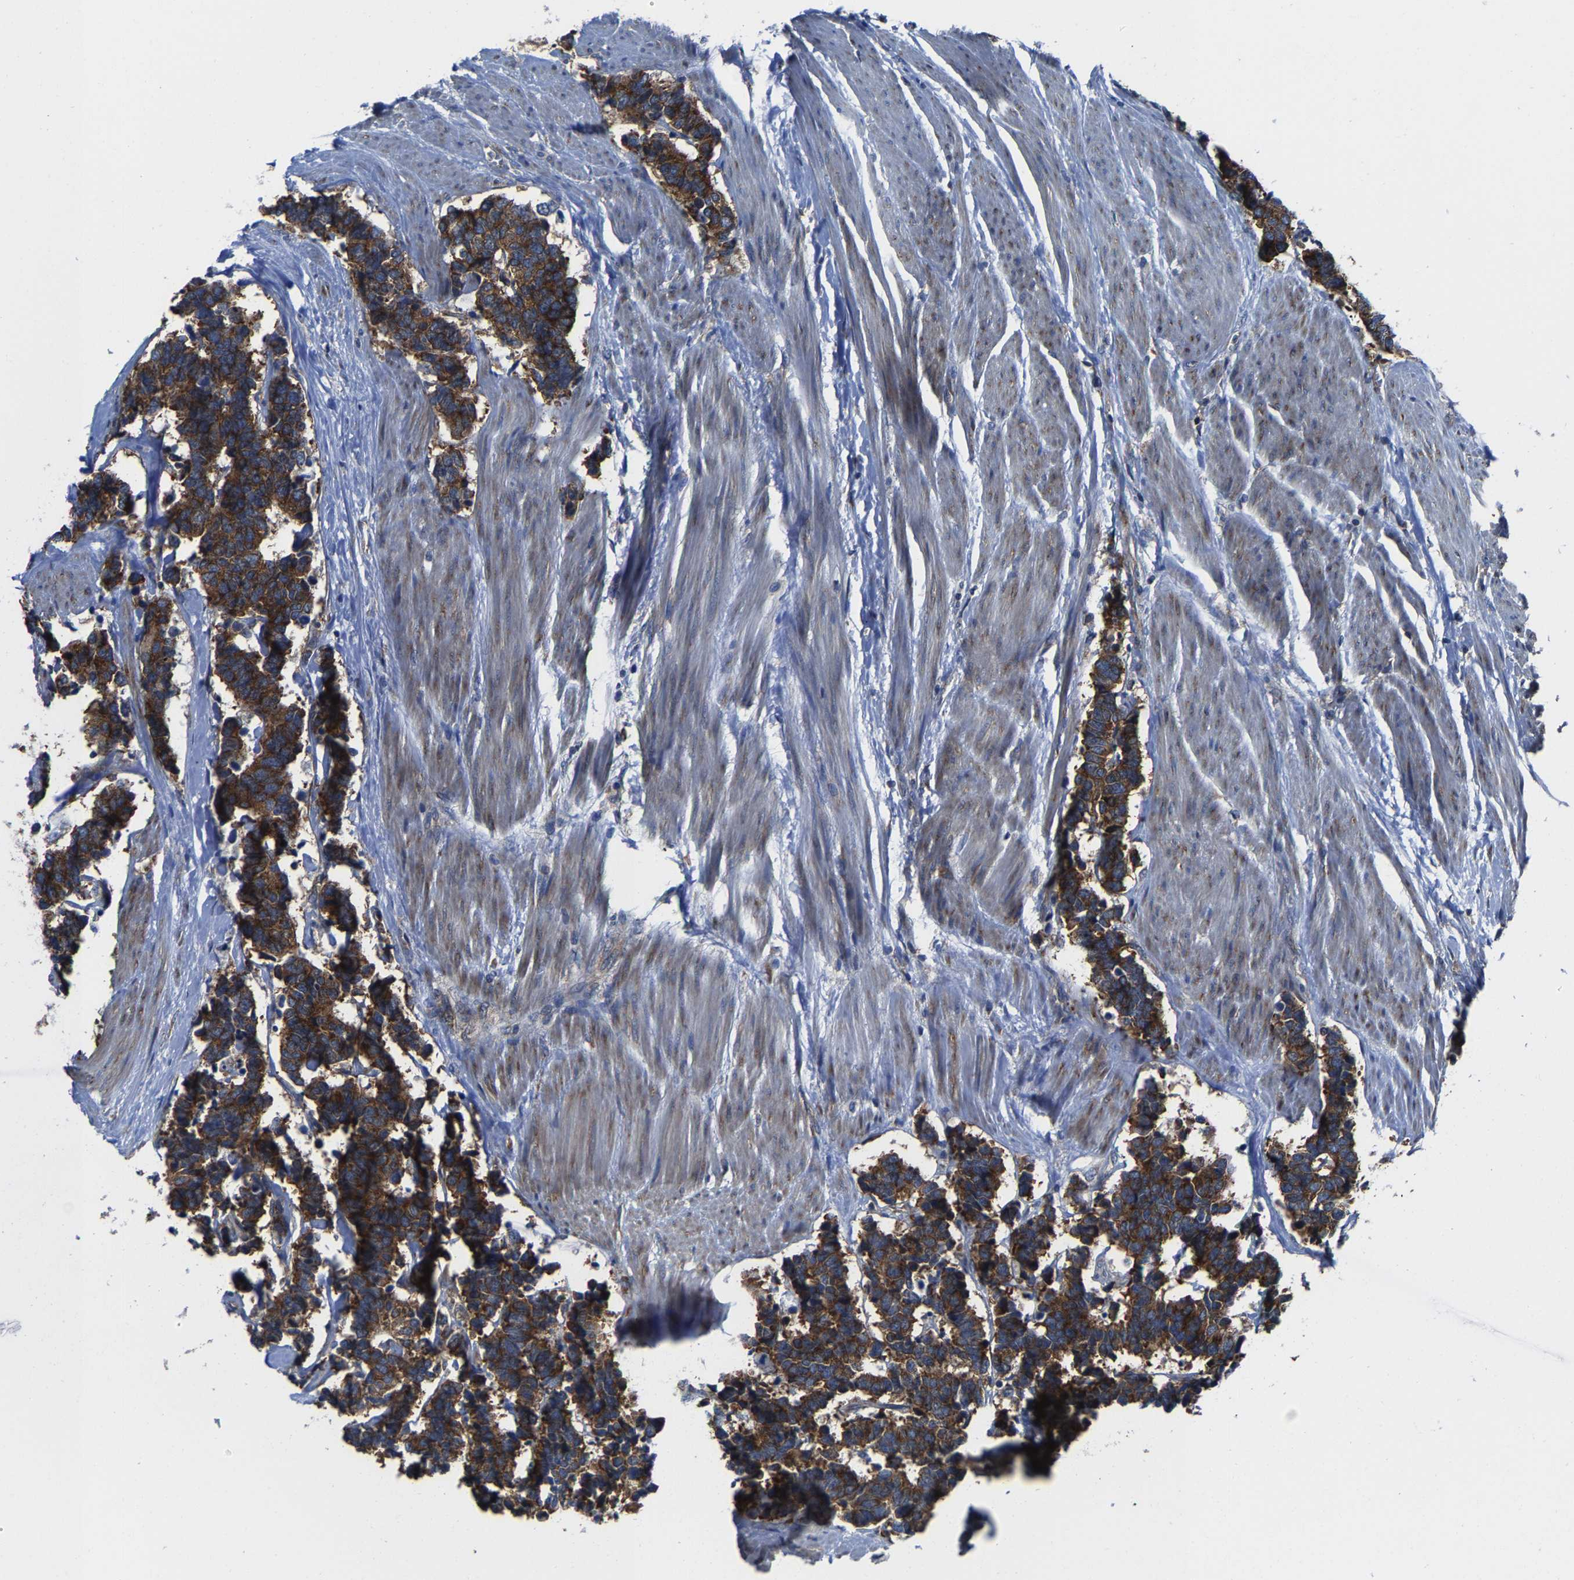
{"staining": {"intensity": "strong", "quantity": ">75%", "location": "cytoplasmic/membranous"}, "tissue": "carcinoid", "cell_type": "Tumor cells", "image_type": "cancer", "snomed": [{"axis": "morphology", "description": "Carcinoma, NOS"}, {"axis": "morphology", "description": "Carcinoid, malignant, NOS"}, {"axis": "topography", "description": "Urinary bladder"}], "caption": "A high amount of strong cytoplasmic/membranous staining is present in about >75% of tumor cells in carcinoma tissue.", "gene": "G3BP2", "patient": {"sex": "male", "age": 57}}